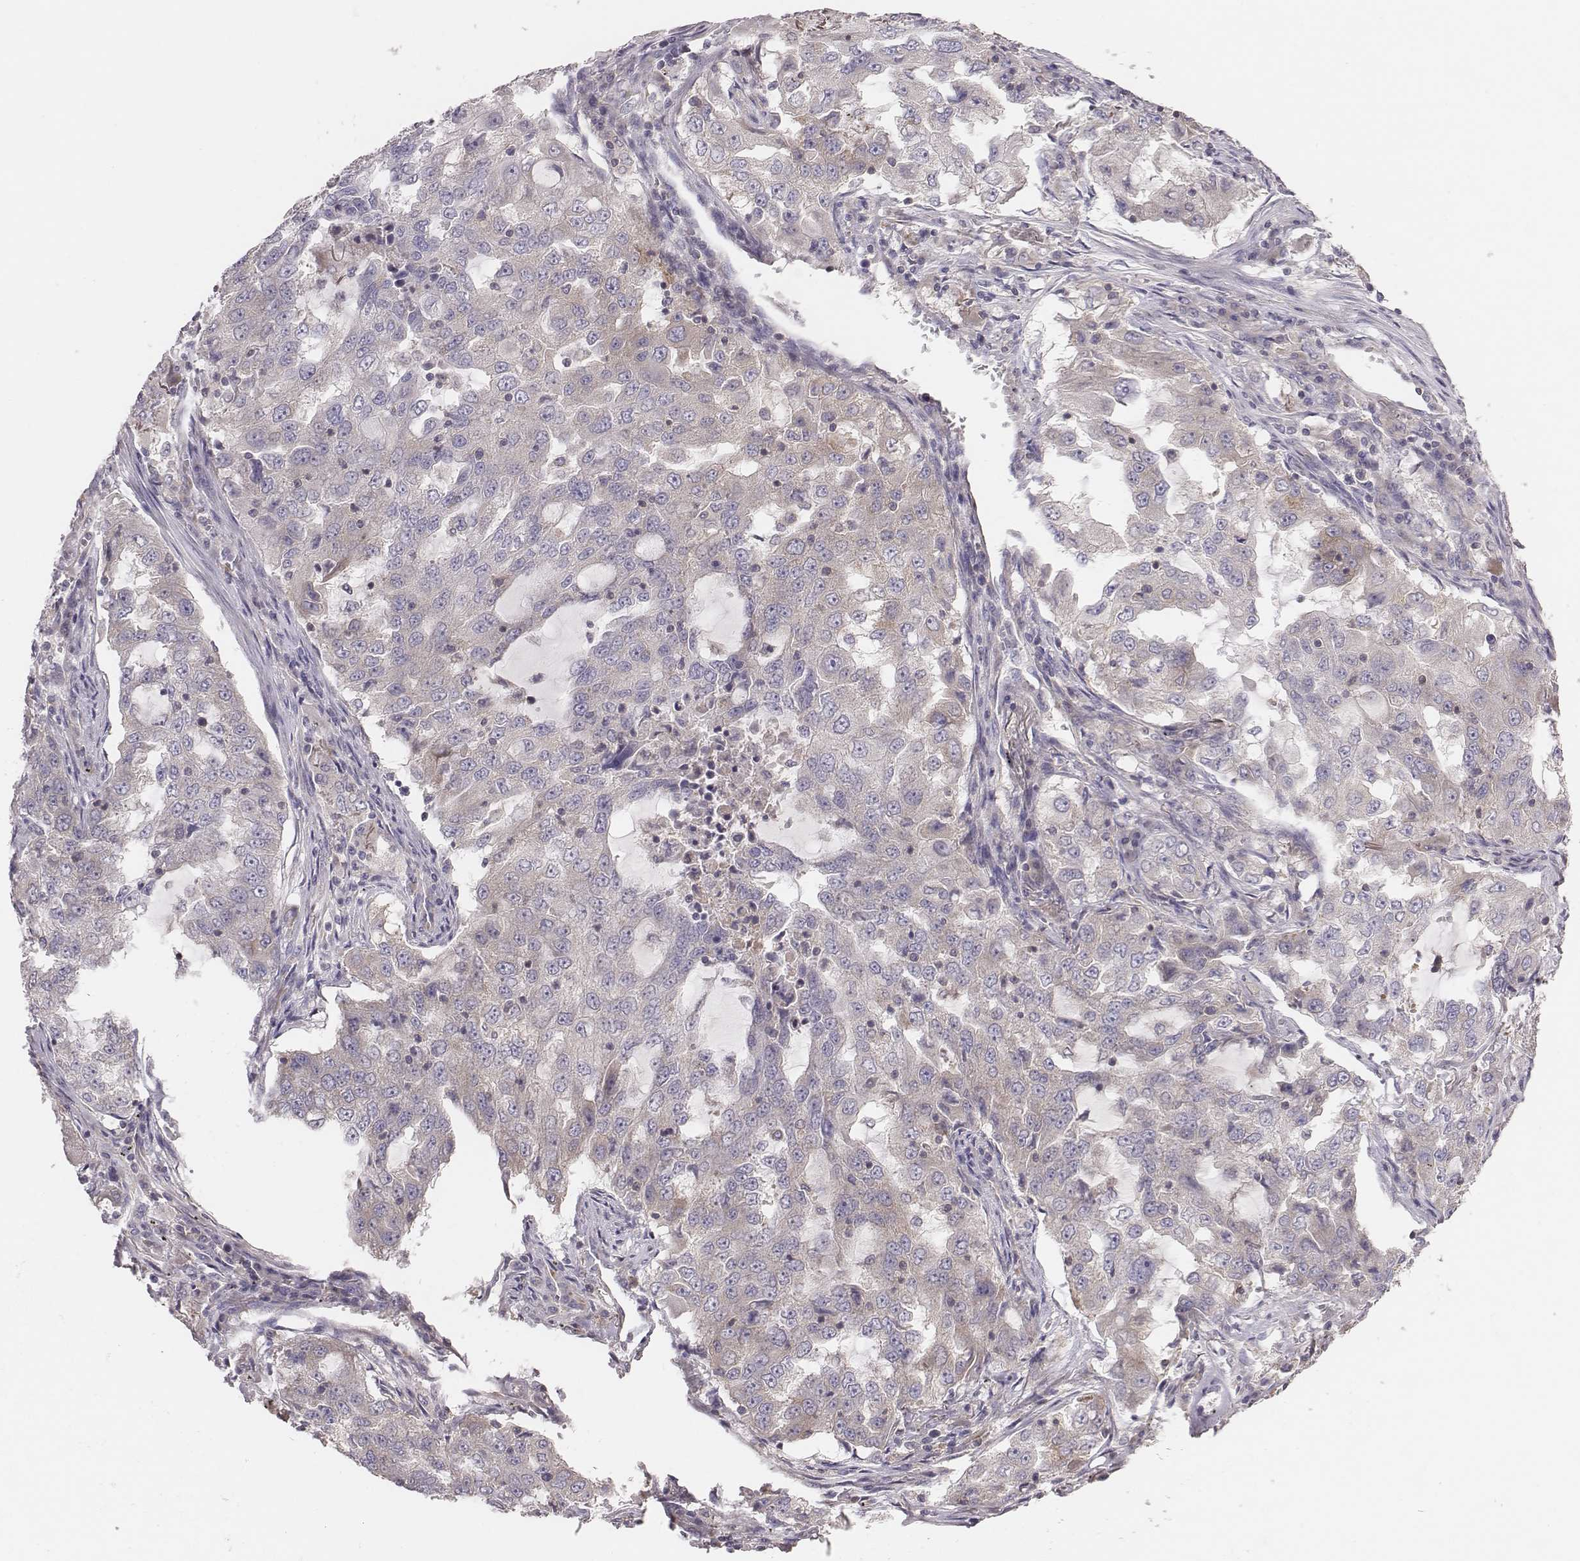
{"staining": {"intensity": "negative", "quantity": "none", "location": "none"}, "tissue": "lung cancer", "cell_type": "Tumor cells", "image_type": "cancer", "snomed": [{"axis": "morphology", "description": "Adenocarcinoma, NOS"}, {"axis": "topography", "description": "Lung"}], "caption": "IHC of adenocarcinoma (lung) shows no positivity in tumor cells.", "gene": "CAD", "patient": {"sex": "female", "age": 61}}